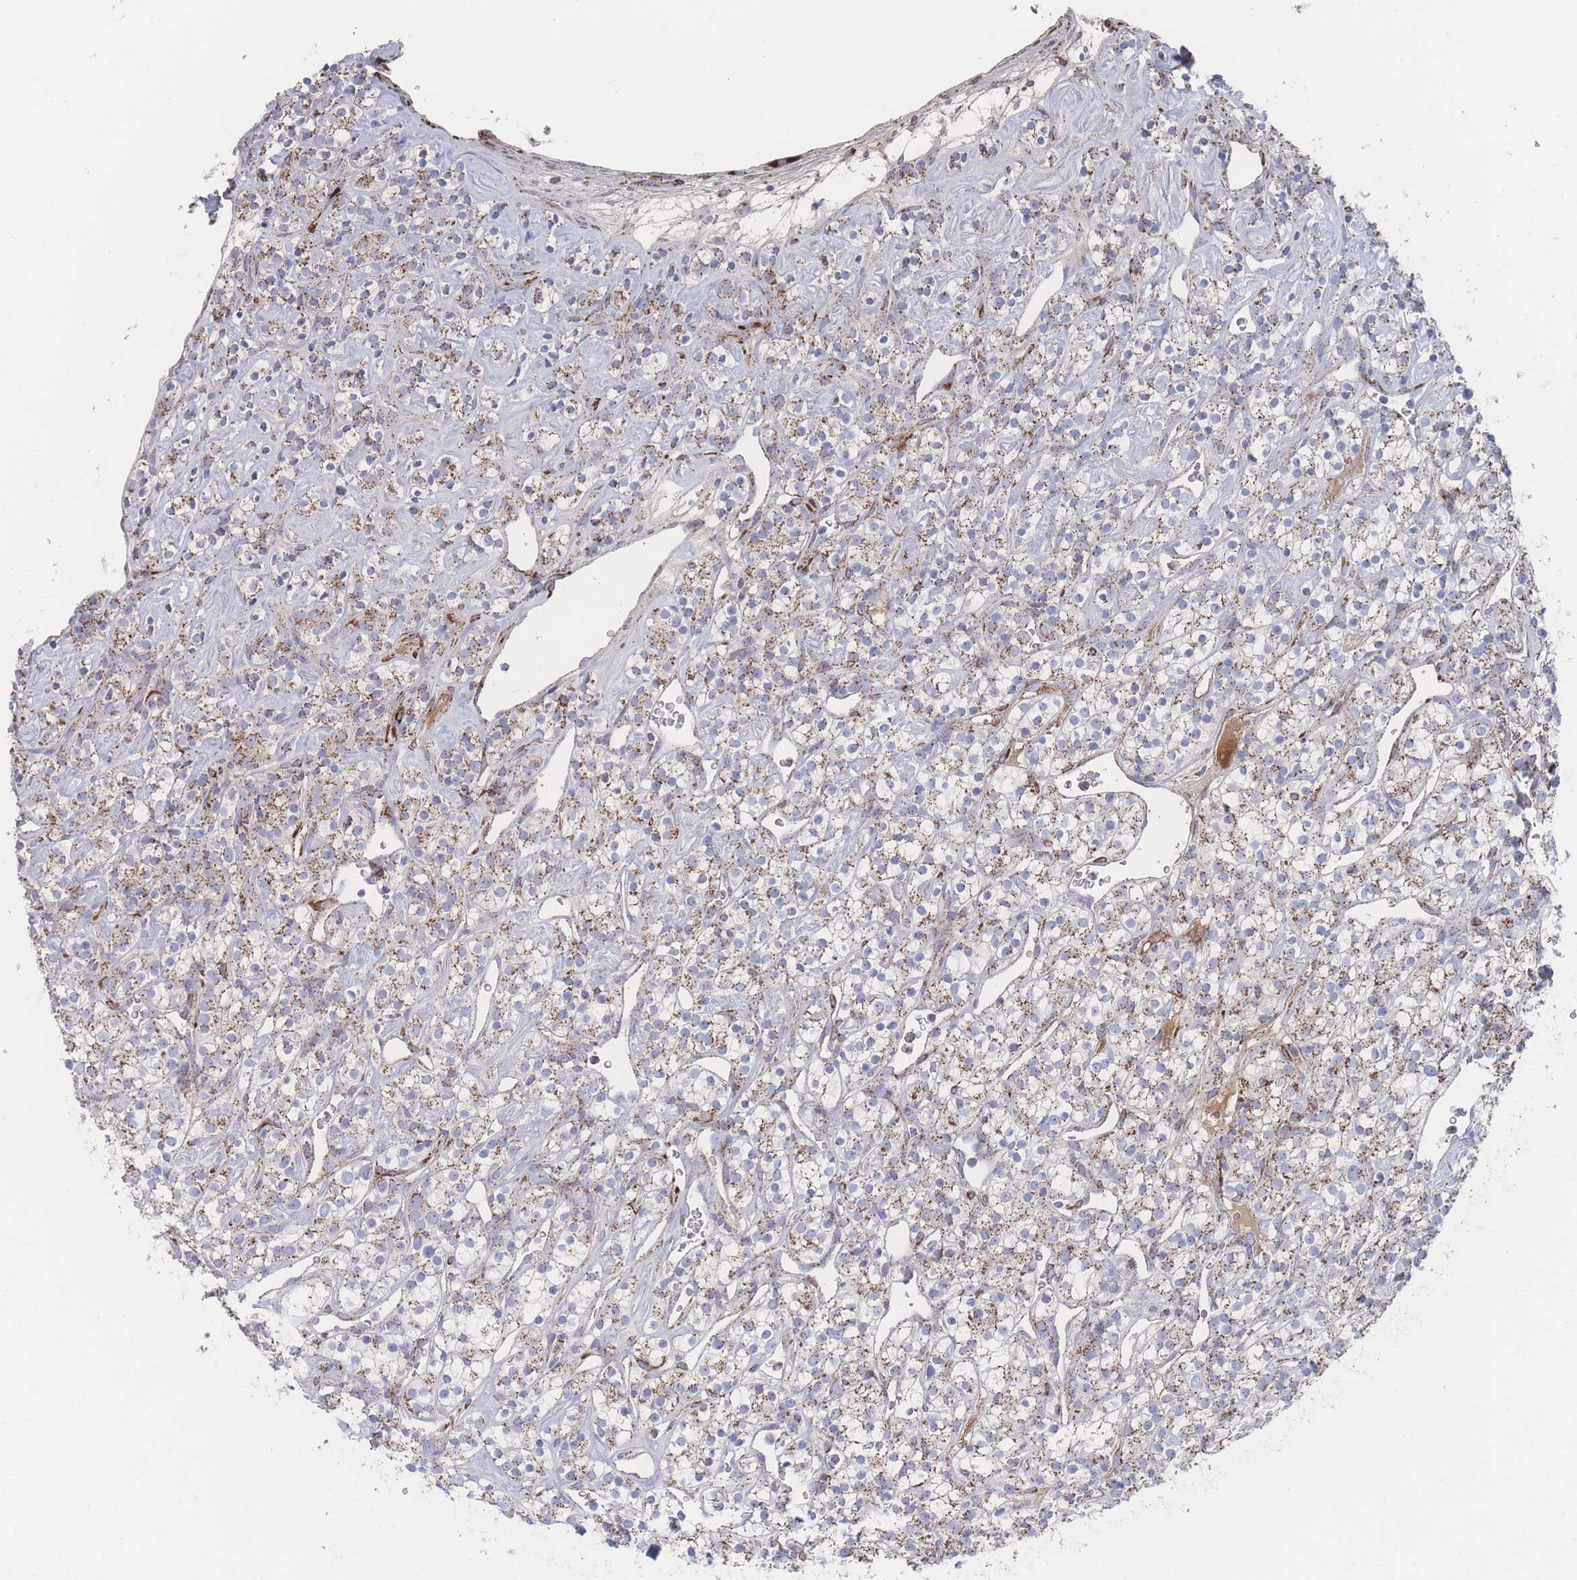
{"staining": {"intensity": "moderate", "quantity": ">75%", "location": "cytoplasmic/membranous"}, "tissue": "renal cancer", "cell_type": "Tumor cells", "image_type": "cancer", "snomed": [{"axis": "morphology", "description": "Adenocarcinoma, NOS"}, {"axis": "topography", "description": "Kidney"}], "caption": "Renal cancer (adenocarcinoma) tissue shows moderate cytoplasmic/membranous expression in about >75% of tumor cells, visualized by immunohistochemistry.", "gene": "PEX14", "patient": {"sex": "male", "age": 77}}